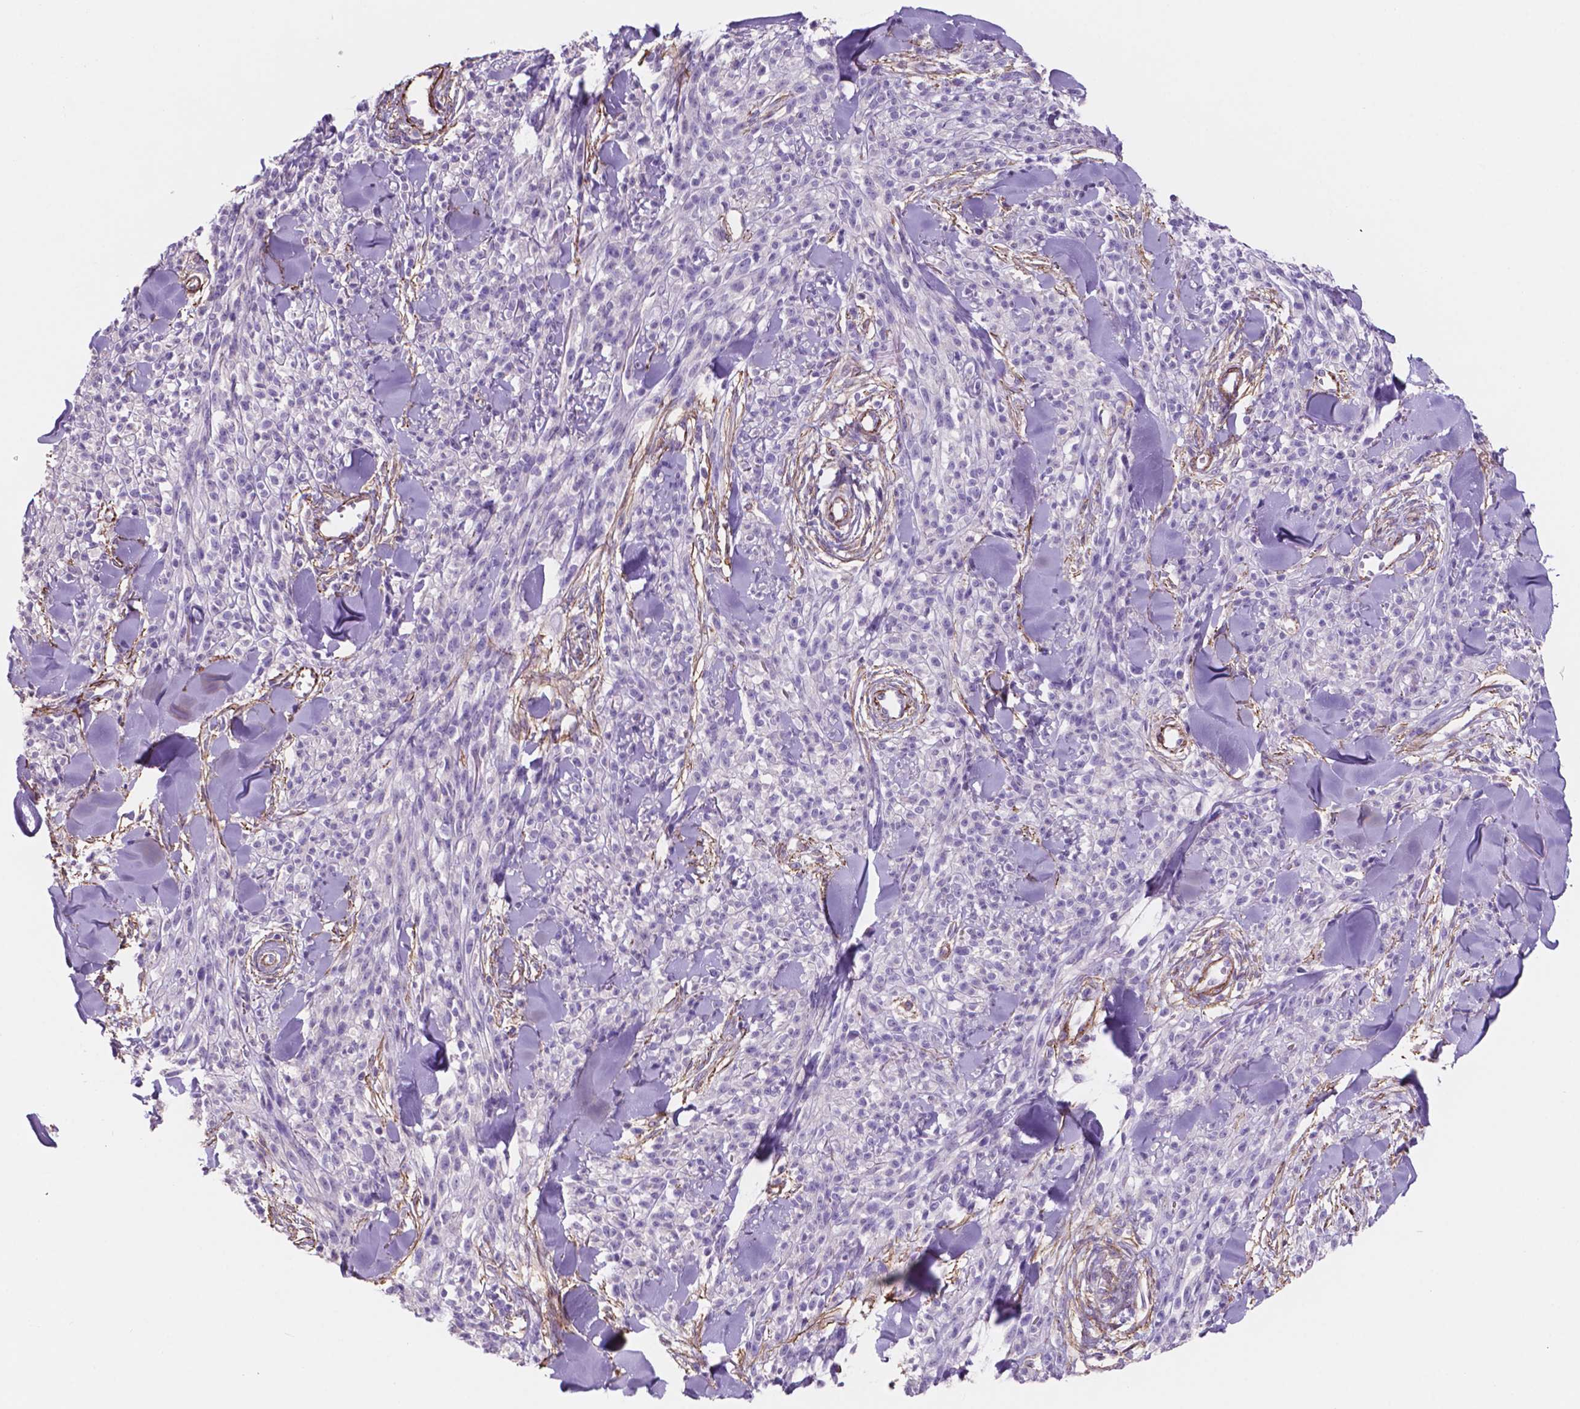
{"staining": {"intensity": "negative", "quantity": "none", "location": "none"}, "tissue": "melanoma", "cell_type": "Tumor cells", "image_type": "cancer", "snomed": [{"axis": "morphology", "description": "Malignant melanoma, NOS"}, {"axis": "topography", "description": "Skin"}, {"axis": "topography", "description": "Skin of trunk"}], "caption": "Immunohistochemistry (IHC) photomicrograph of neoplastic tissue: malignant melanoma stained with DAB shows no significant protein positivity in tumor cells.", "gene": "TOR2A", "patient": {"sex": "male", "age": 74}}